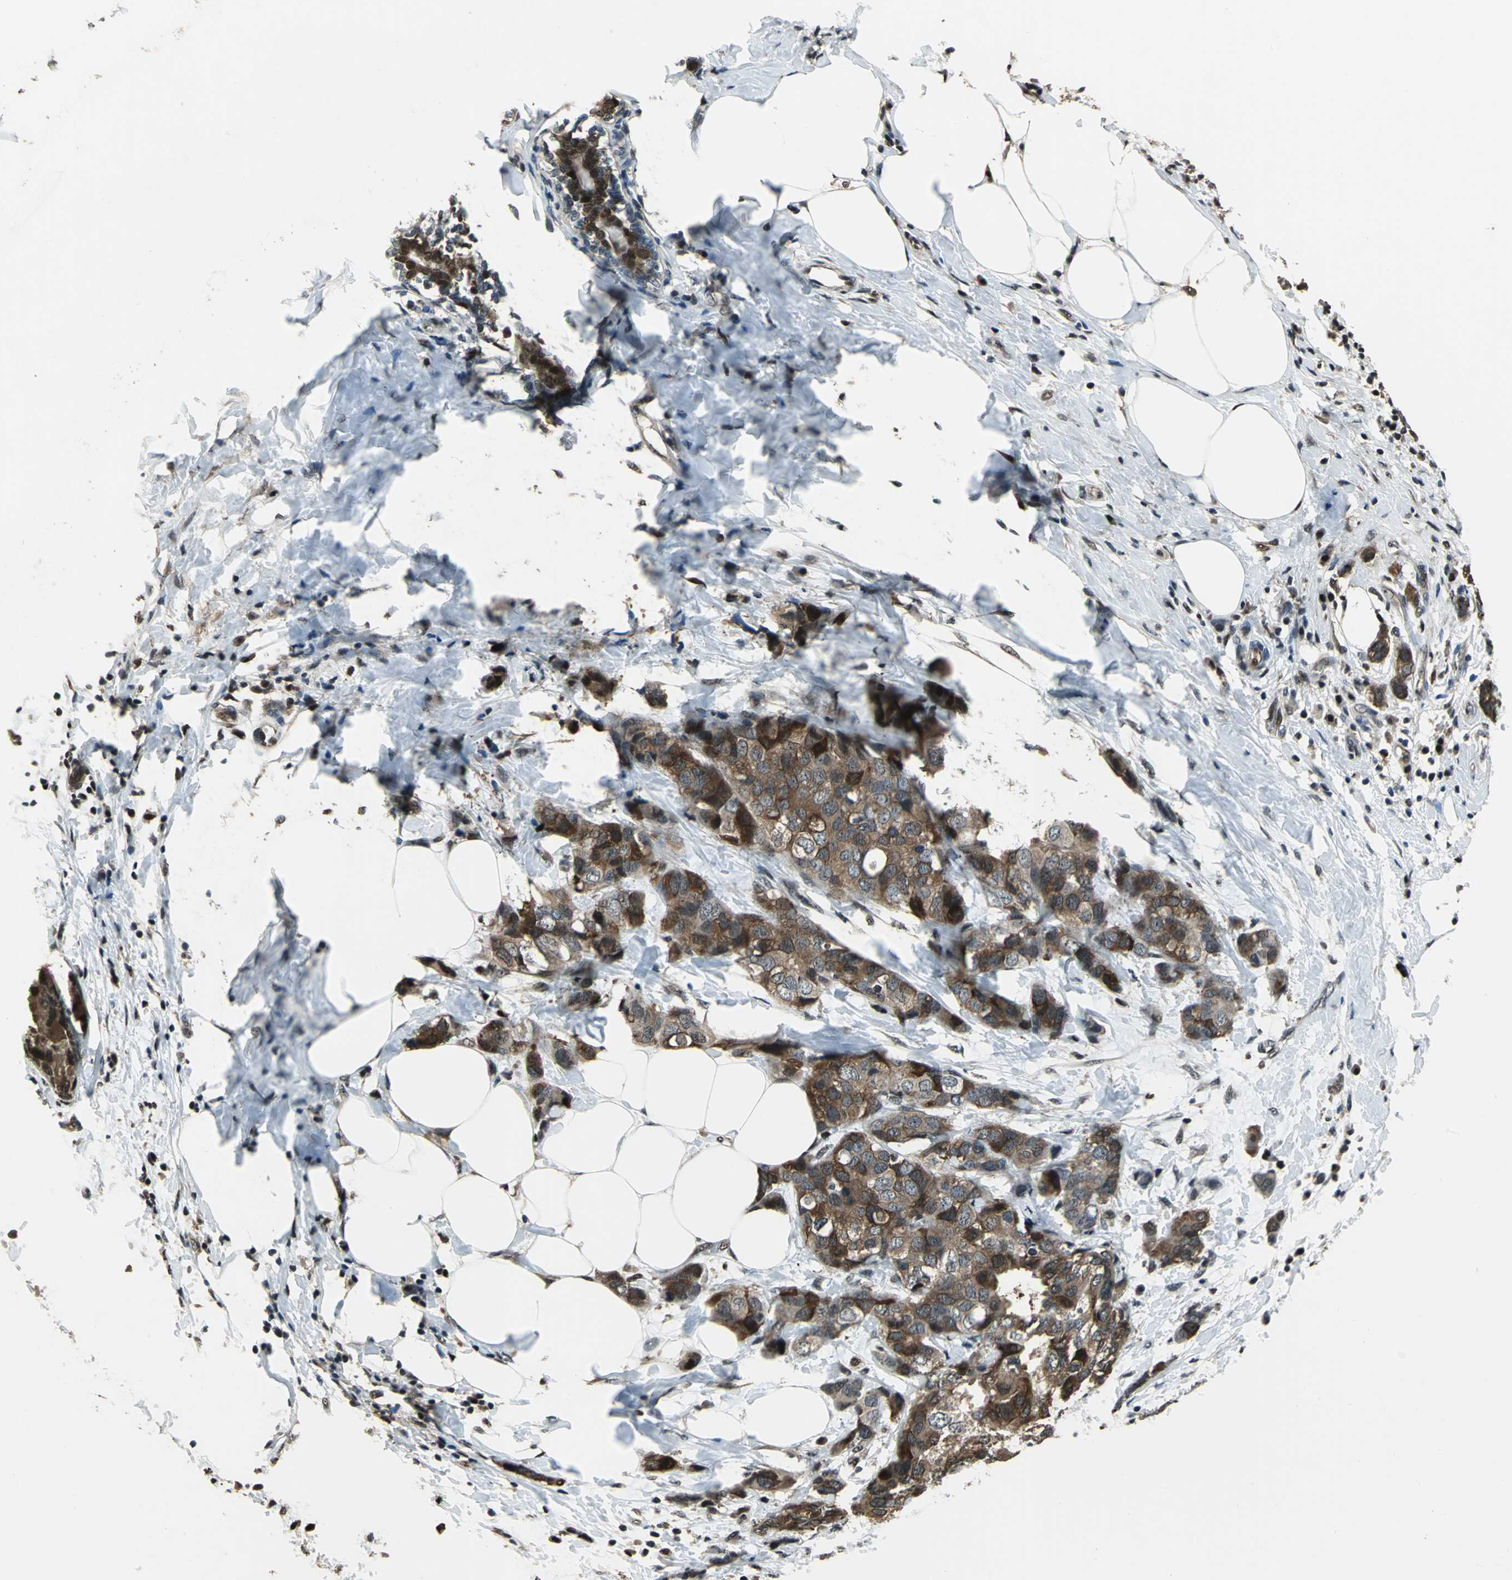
{"staining": {"intensity": "strong", "quantity": "25%-75%", "location": "cytoplasmic/membranous,nuclear"}, "tissue": "breast cancer", "cell_type": "Tumor cells", "image_type": "cancer", "snomed": [{"axis": "morphology", "description": "Normal tissue, NOS"}, {"axis": "morphology", "description": "Duct carcinoma"}, {"axis": "topography", "description": "Breast"}], "caption": "High-magnification brightfield microscopy of breast intraductal carcinoma stained with DAB (3,3'-diaminobenzidine) (brown) and counterstained with hematoxylin (blue). tumor cells exhibit strong cytoplasmic/membranous and nuclear positivity is present in approximately25%-75% of cells.", "gene": "MIS18BP1", "patient": {"sex": "female", "age": 50}}